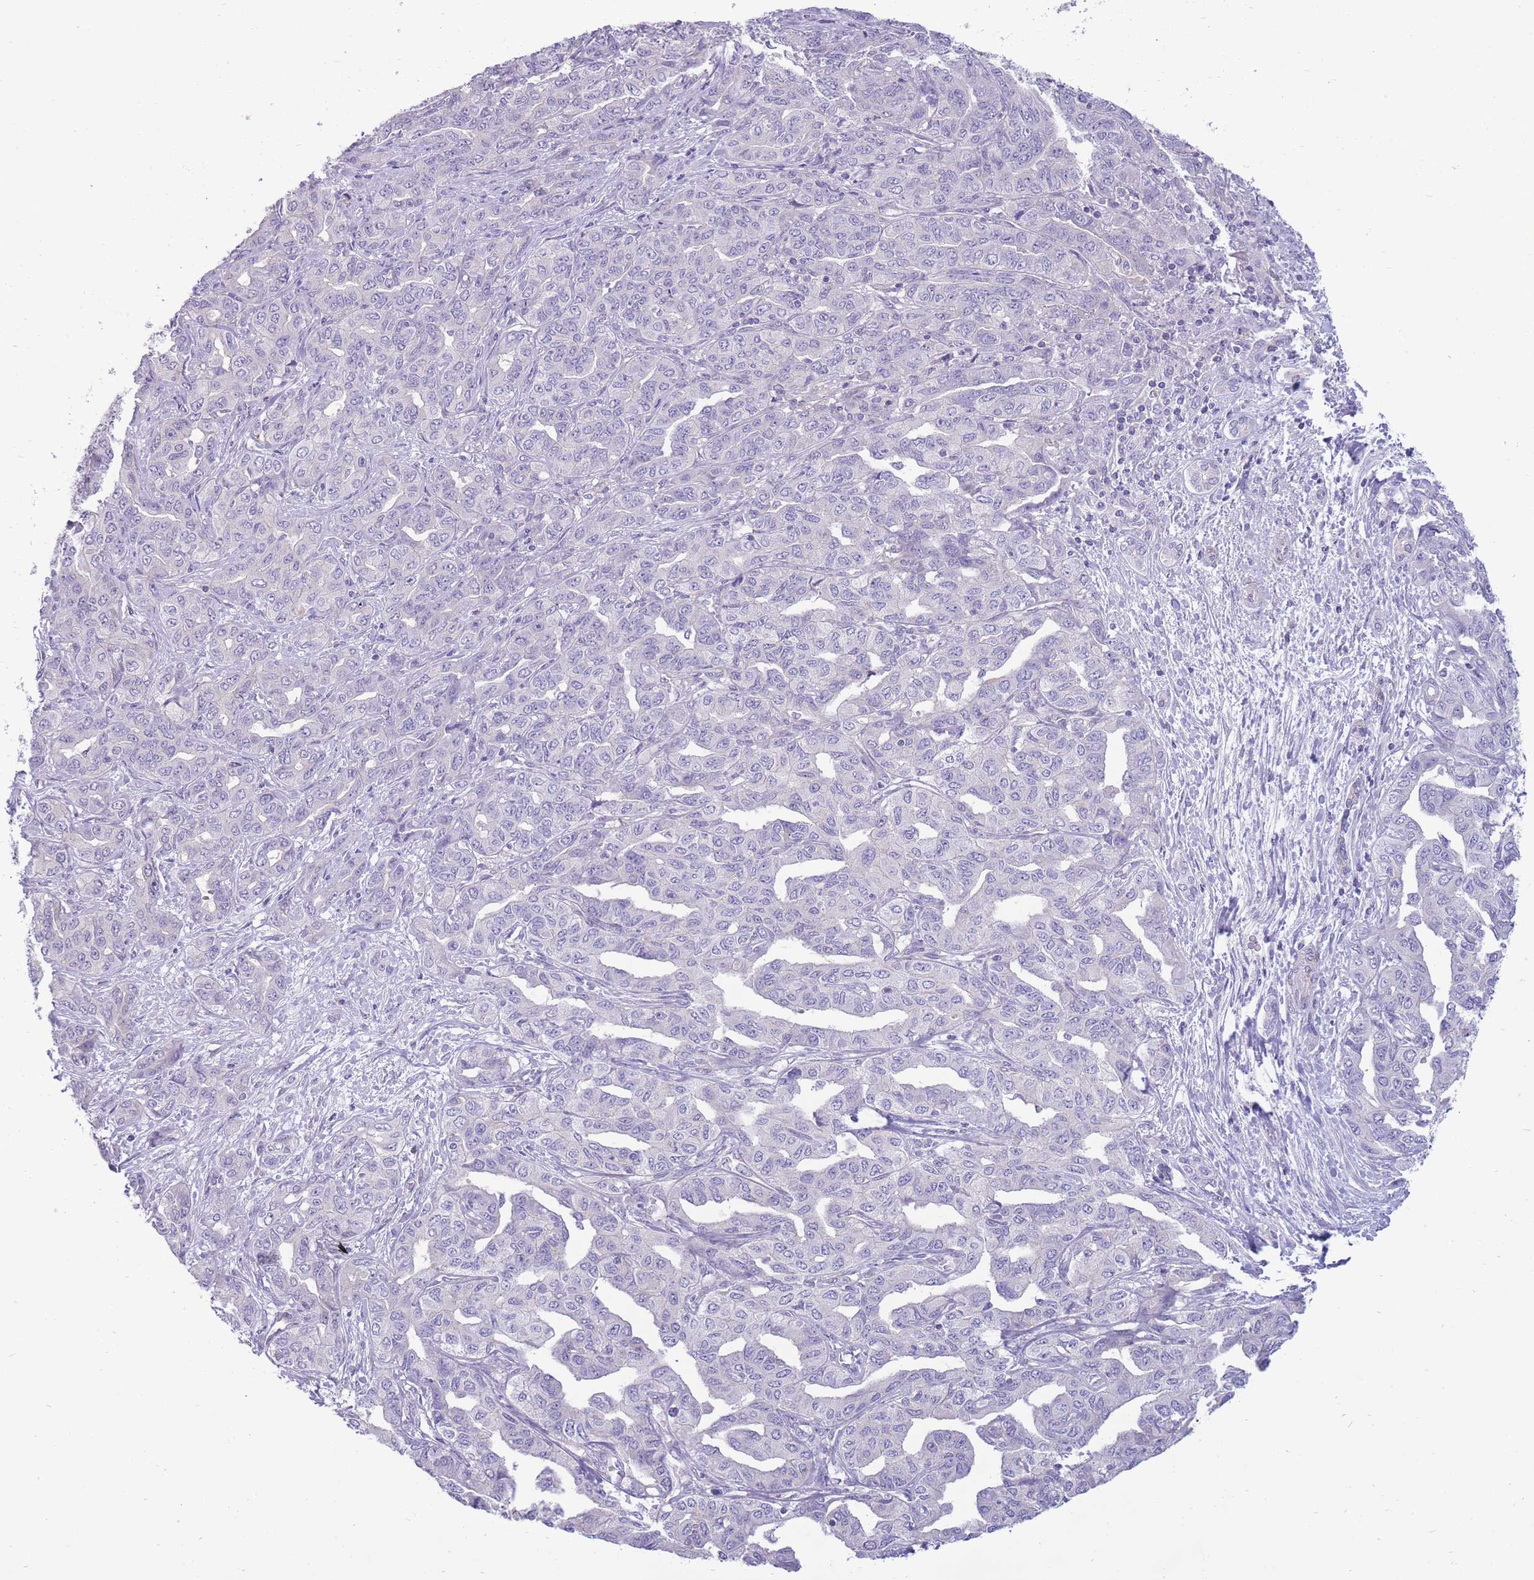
{"staining": {"intensity": "negative", "quantity": "none", "location": "none"}, "tissue": "liver cancer", "cell_type": "Tumor cells", "image_type": "cancer", "snomed": [{"axis": "morphology", "description": "Cholangiocarcinoma"}, {"axis": "topography", "description": "Liver"}], "caption": "This is an immunohistochemistry (IHC) micrograph of human liver cancer (cholangiocarcinoma). There is no expression in tumor cells.", "gene": "RGS11", "patient": {"sex": "male", "age": 59}}